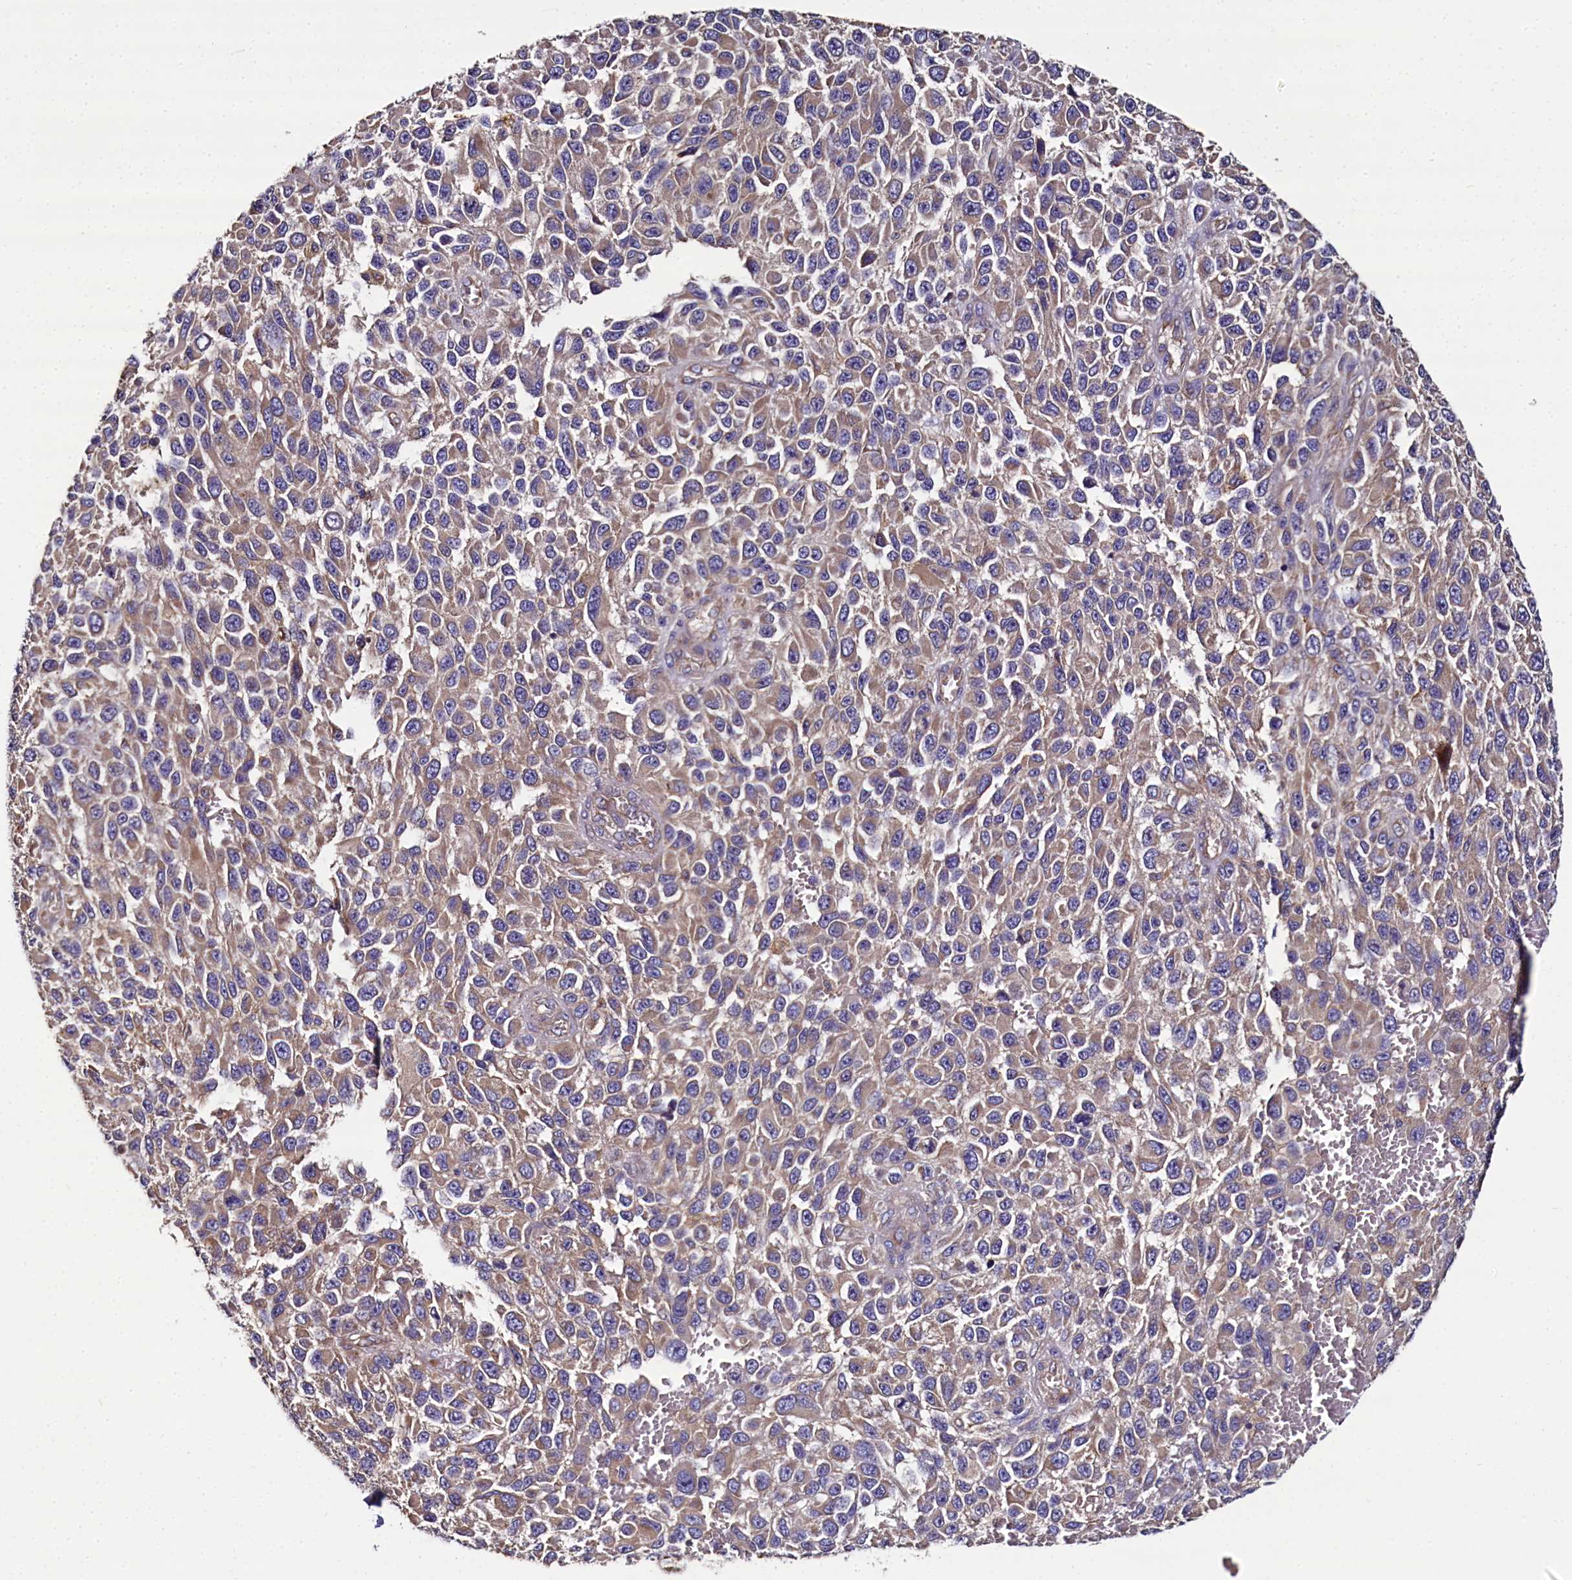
{"staining": {"intensity": "moderate", "quantity": ">75%", "location": "cytoplasmic/membranous"}, "tissue": "melanoma", "cell_type": "Tumor cells", "image_type": "cancer", "snomed": [{"axis": "morphology", "description": "Normal tissue, NOS"}, {"axis": "morphology", "description": "Malignant melanoma, NOS"}, {"axis": "topography", "description": "Skin"}], "caption": "Melanoma stained for a protein (brown) reveals moderate cytoplasmic/membranous positive positivity in about >75% of tumor cells.", "gene": "SPRYD3", "patient": {"sex": "female", "age": 96}}